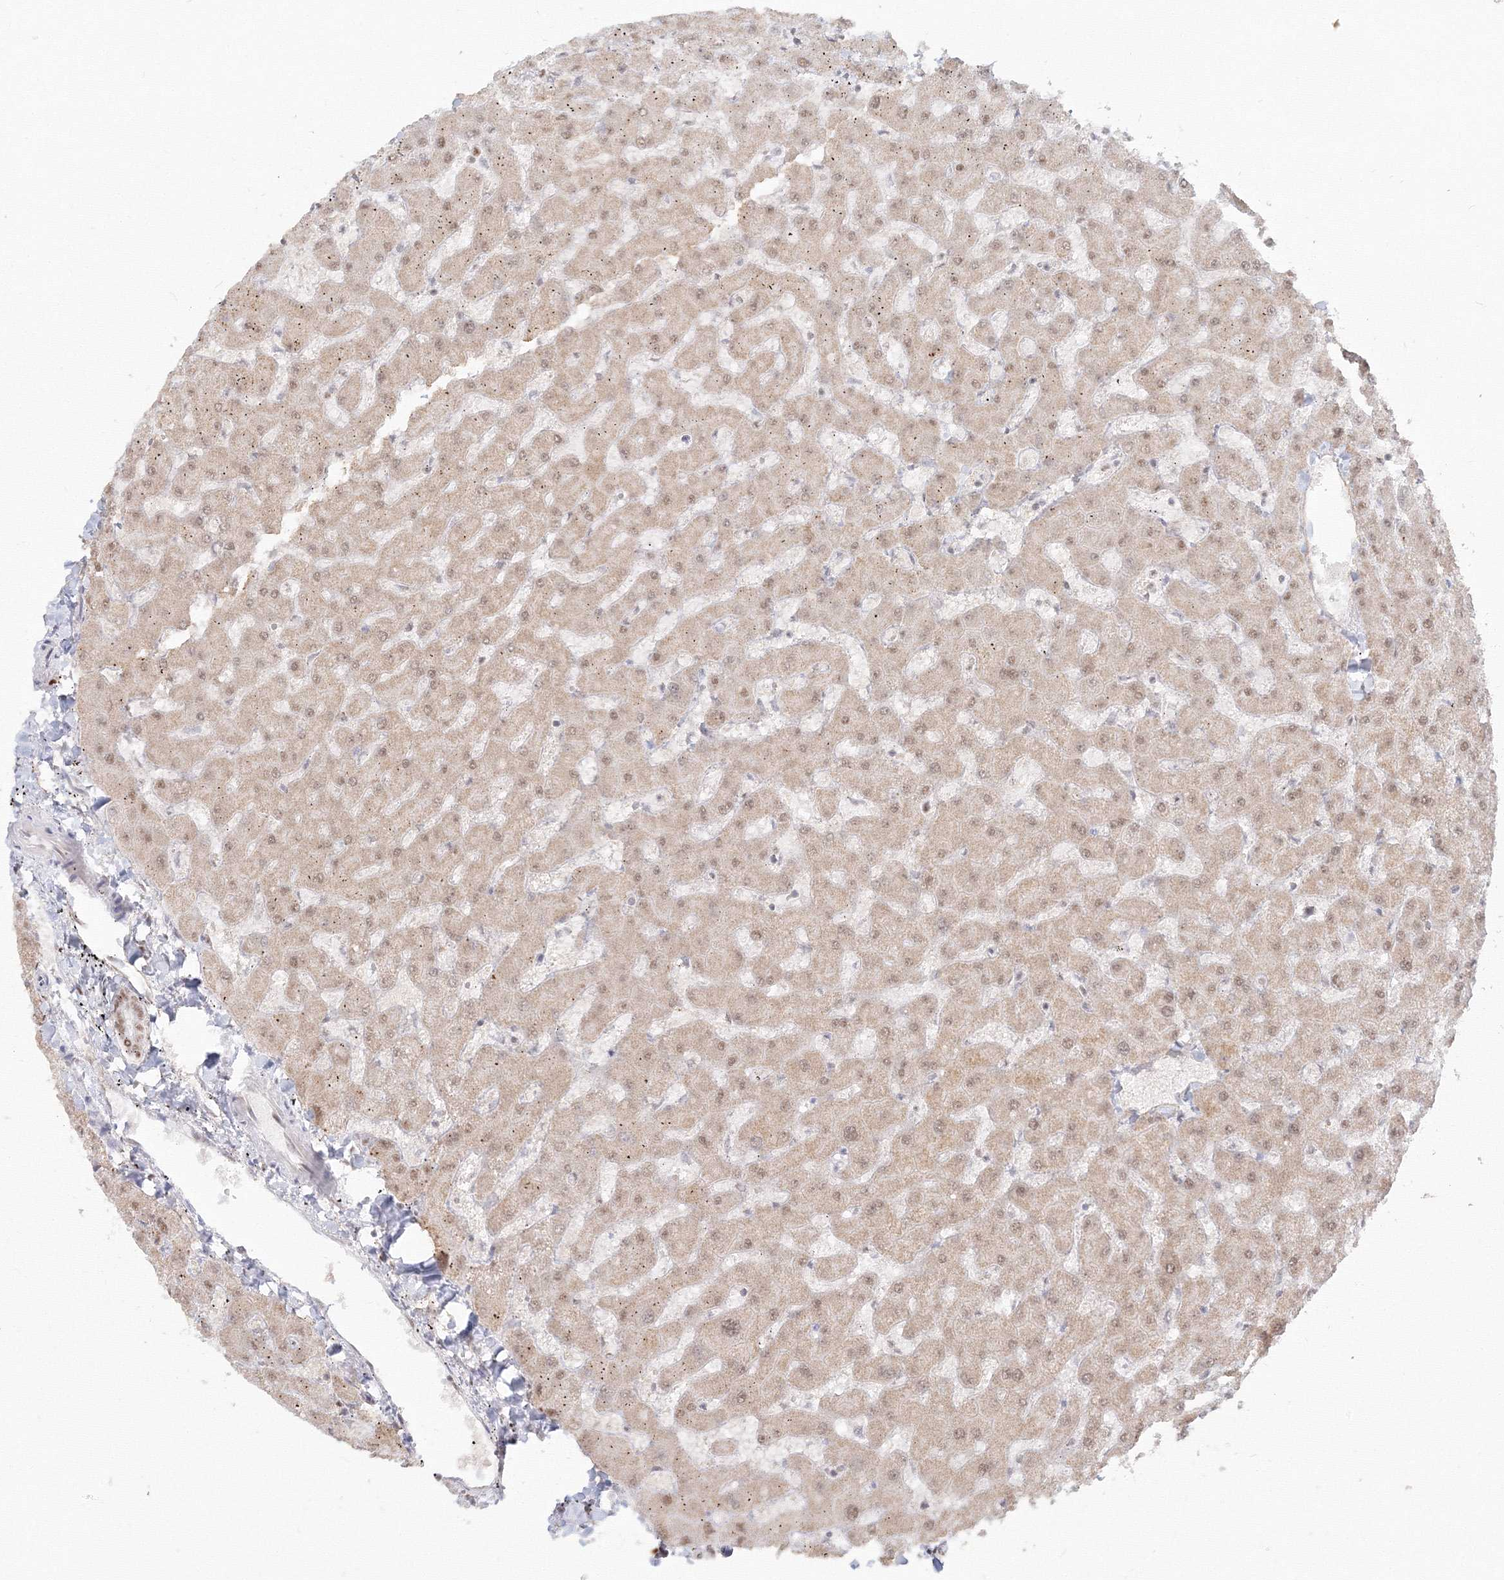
{"staining": {"intensity": "moderate", "quantity": "25%-75%", "location": "nuclear"}, "tissue": "liver", "cell_type": "Cholangiocytes", "image_type": "normal", "snomed": [{"axis": "morphology", "description": "Normal tissue, NOS"}, {"axis": "topography", "description": "Liver"}], "caption": "Brown immunohistochemical staining in normal human liver exhibits moderate nuclear positivity in about 25%-75% of cholangiocytes.", "gene": "PPP4R2", "patient": {"sex": "female", "age": 63}}